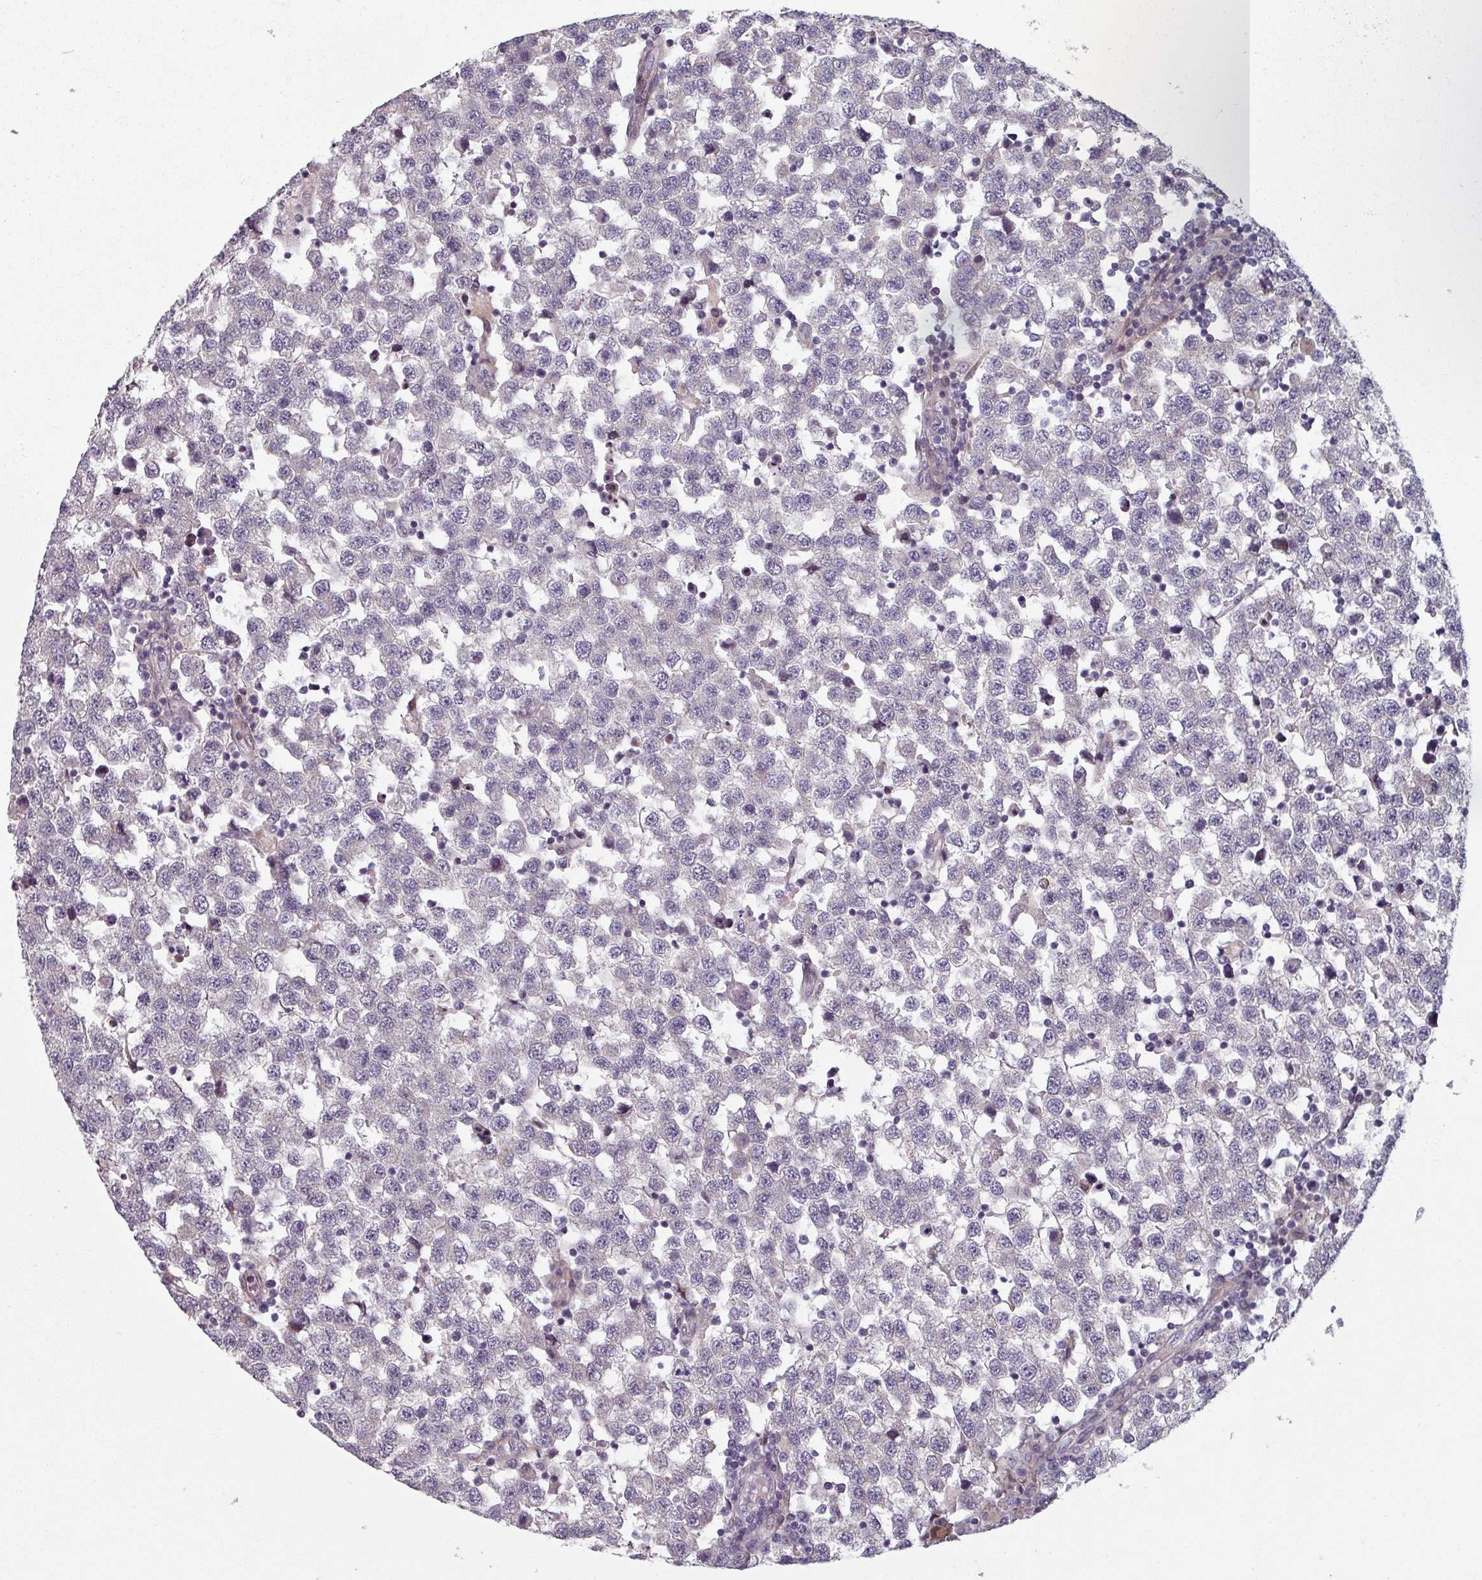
{"staining": {"intensity": "negative", "quantity": "none", "location": "none"}, "tissue": "testis cancer", "cell_type": "Tumor cells", "image_type": "cancer", "snomed": [{"axis": "morphology", "description": "Seminoma, NOS"}, {"axis": "topography", "description": "Testis"}], "caption": "Tumor cells are negative for protein expression in human seminoma (testis).", "gene": "CYB5RL", "patient": {"sex": "male", "age": 34}}